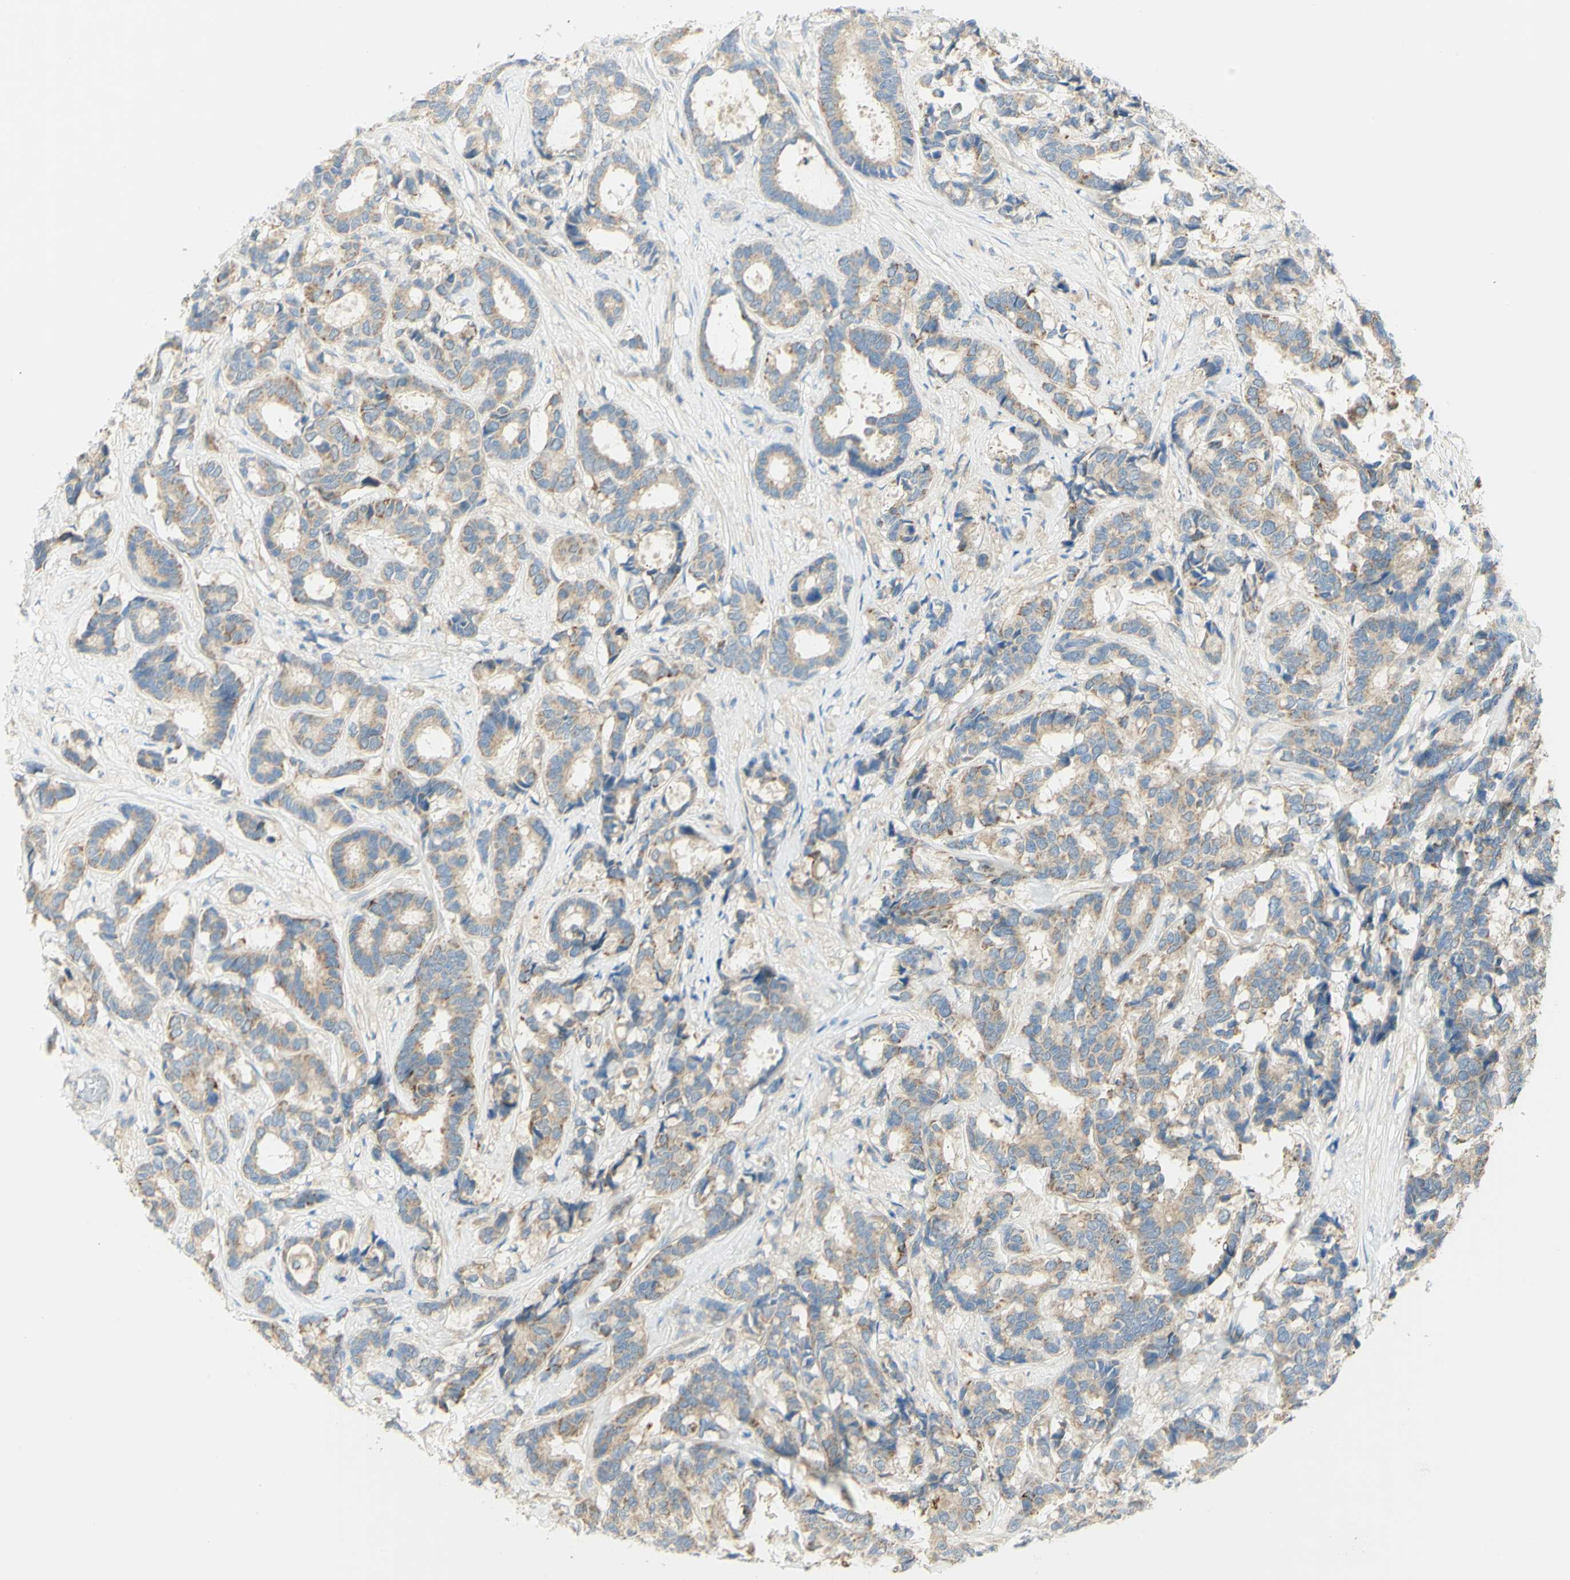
{"staining": {"intensity": "moderate", "quantity": "25%-75%", "location": "cytoplasmic/membranous"}, "tissue": "breast cancer", "cell_type": "Tumor cells", "image_type": "cancer", "snomed": [{"axis": "morphology", "description": "Duct carcinoma"}, {"axis": "topography", "description": "Breast"}], "caption": "The image reveals a brown stain indicating the presence of a protein in the cytoplasmic/membranous of tumor cells in breast cancer. The staining was performed using DAB (3,3'-diaminobenzidine), with brown indicating positive protein expression. Nuclei are stained blue with hematoxylin.", "gene": "GCNT3", "patient": {"sex": "female", "age": 87}}